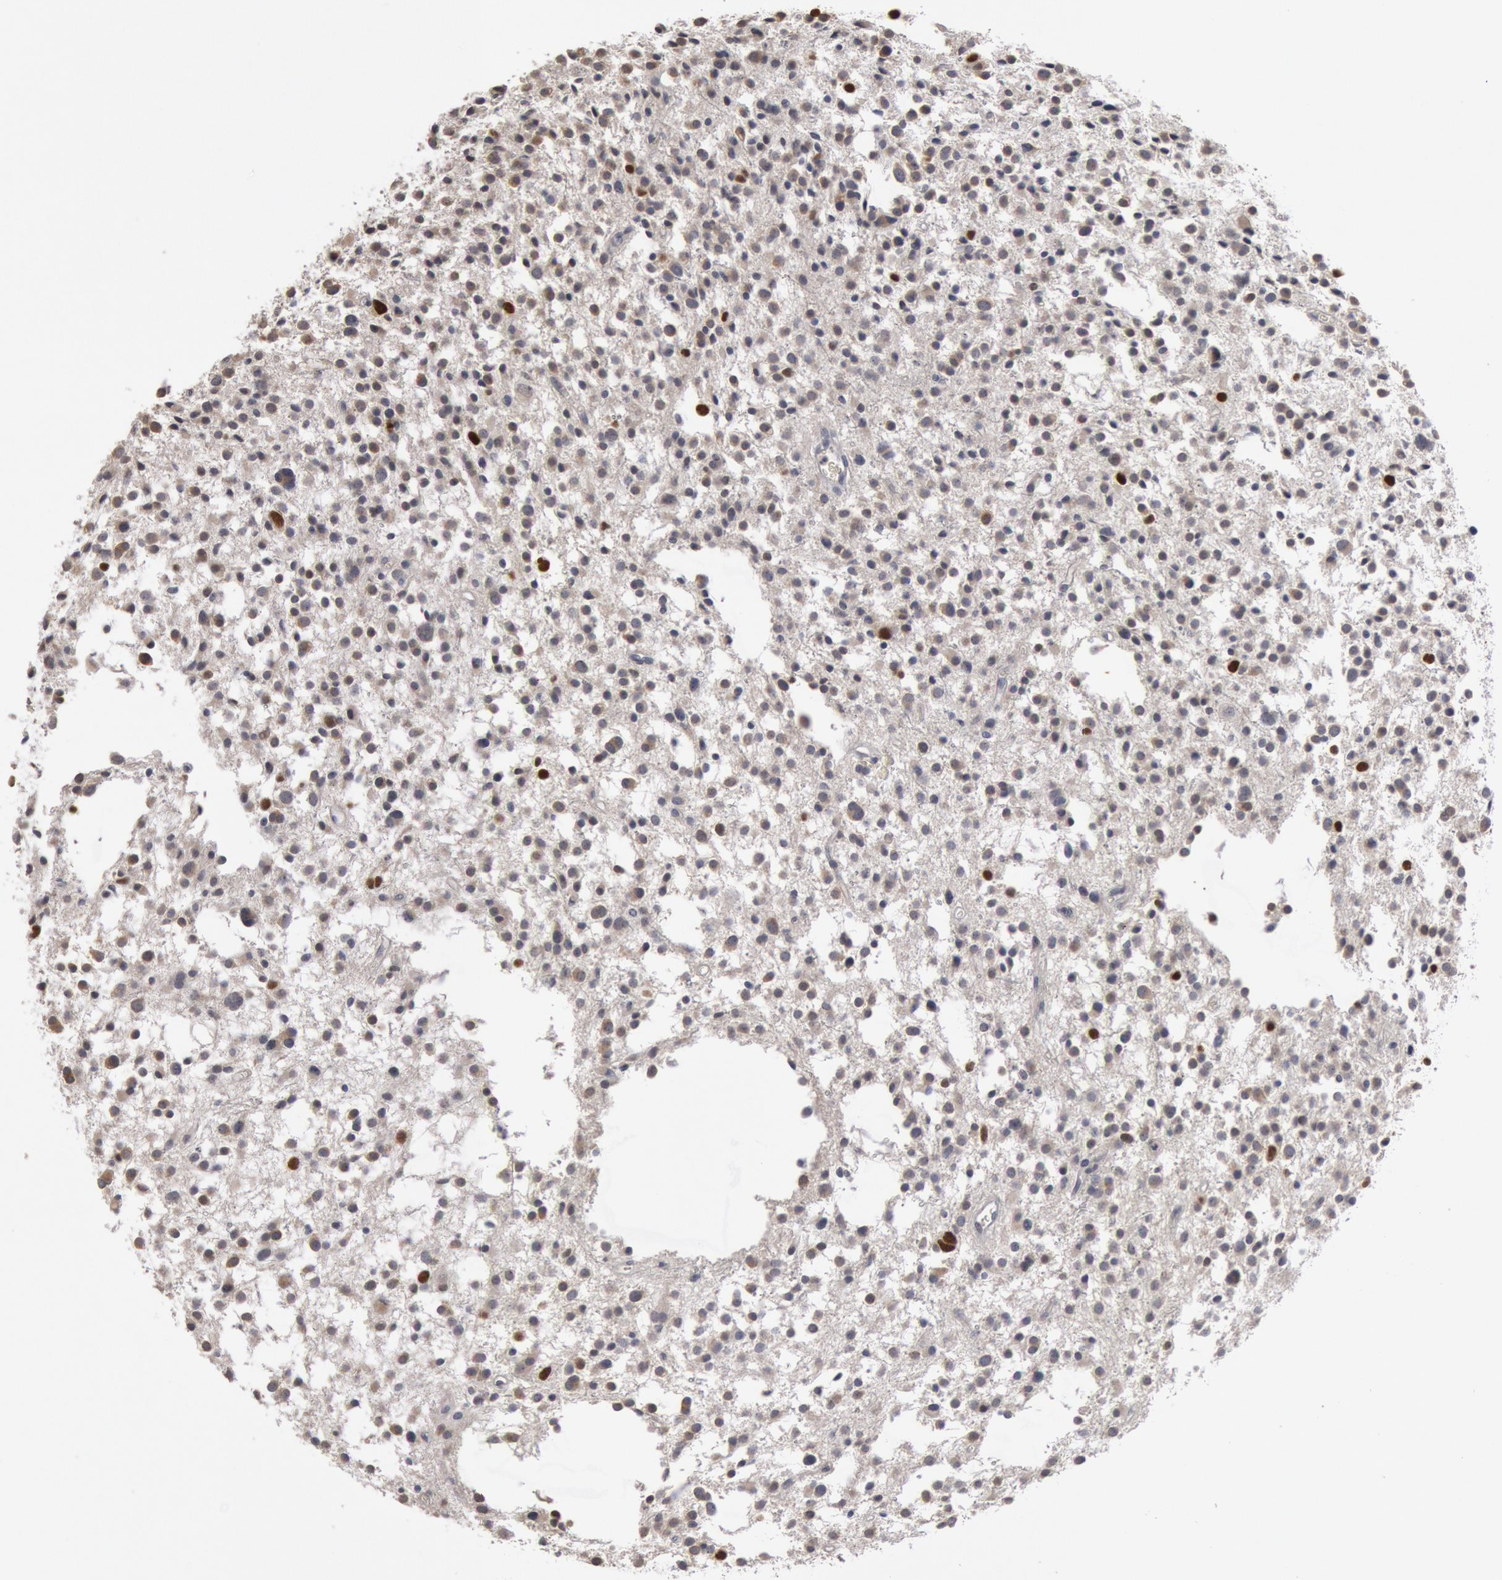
{"staining": {"intensity": "moderate", "quantity": "25%-75%", "location": "nuclear"}, "tissue": "glioma", "cell_type": "Tumor cells", "image_type": "cancer", "snomed": [{"axis": "morphology", "description": "Glioma, malignant, Low grade"}, {"axis": "topography", "description": "Brain"}], "caption": "The micrograph displays immunohistochemical staining of malignant low-grade glioma. There is moderate nuclear staining is present in approximately 25%-75% of tumor cells.", "gene": "WDHD1", "patient": {"sex": "female", "age": 36}}